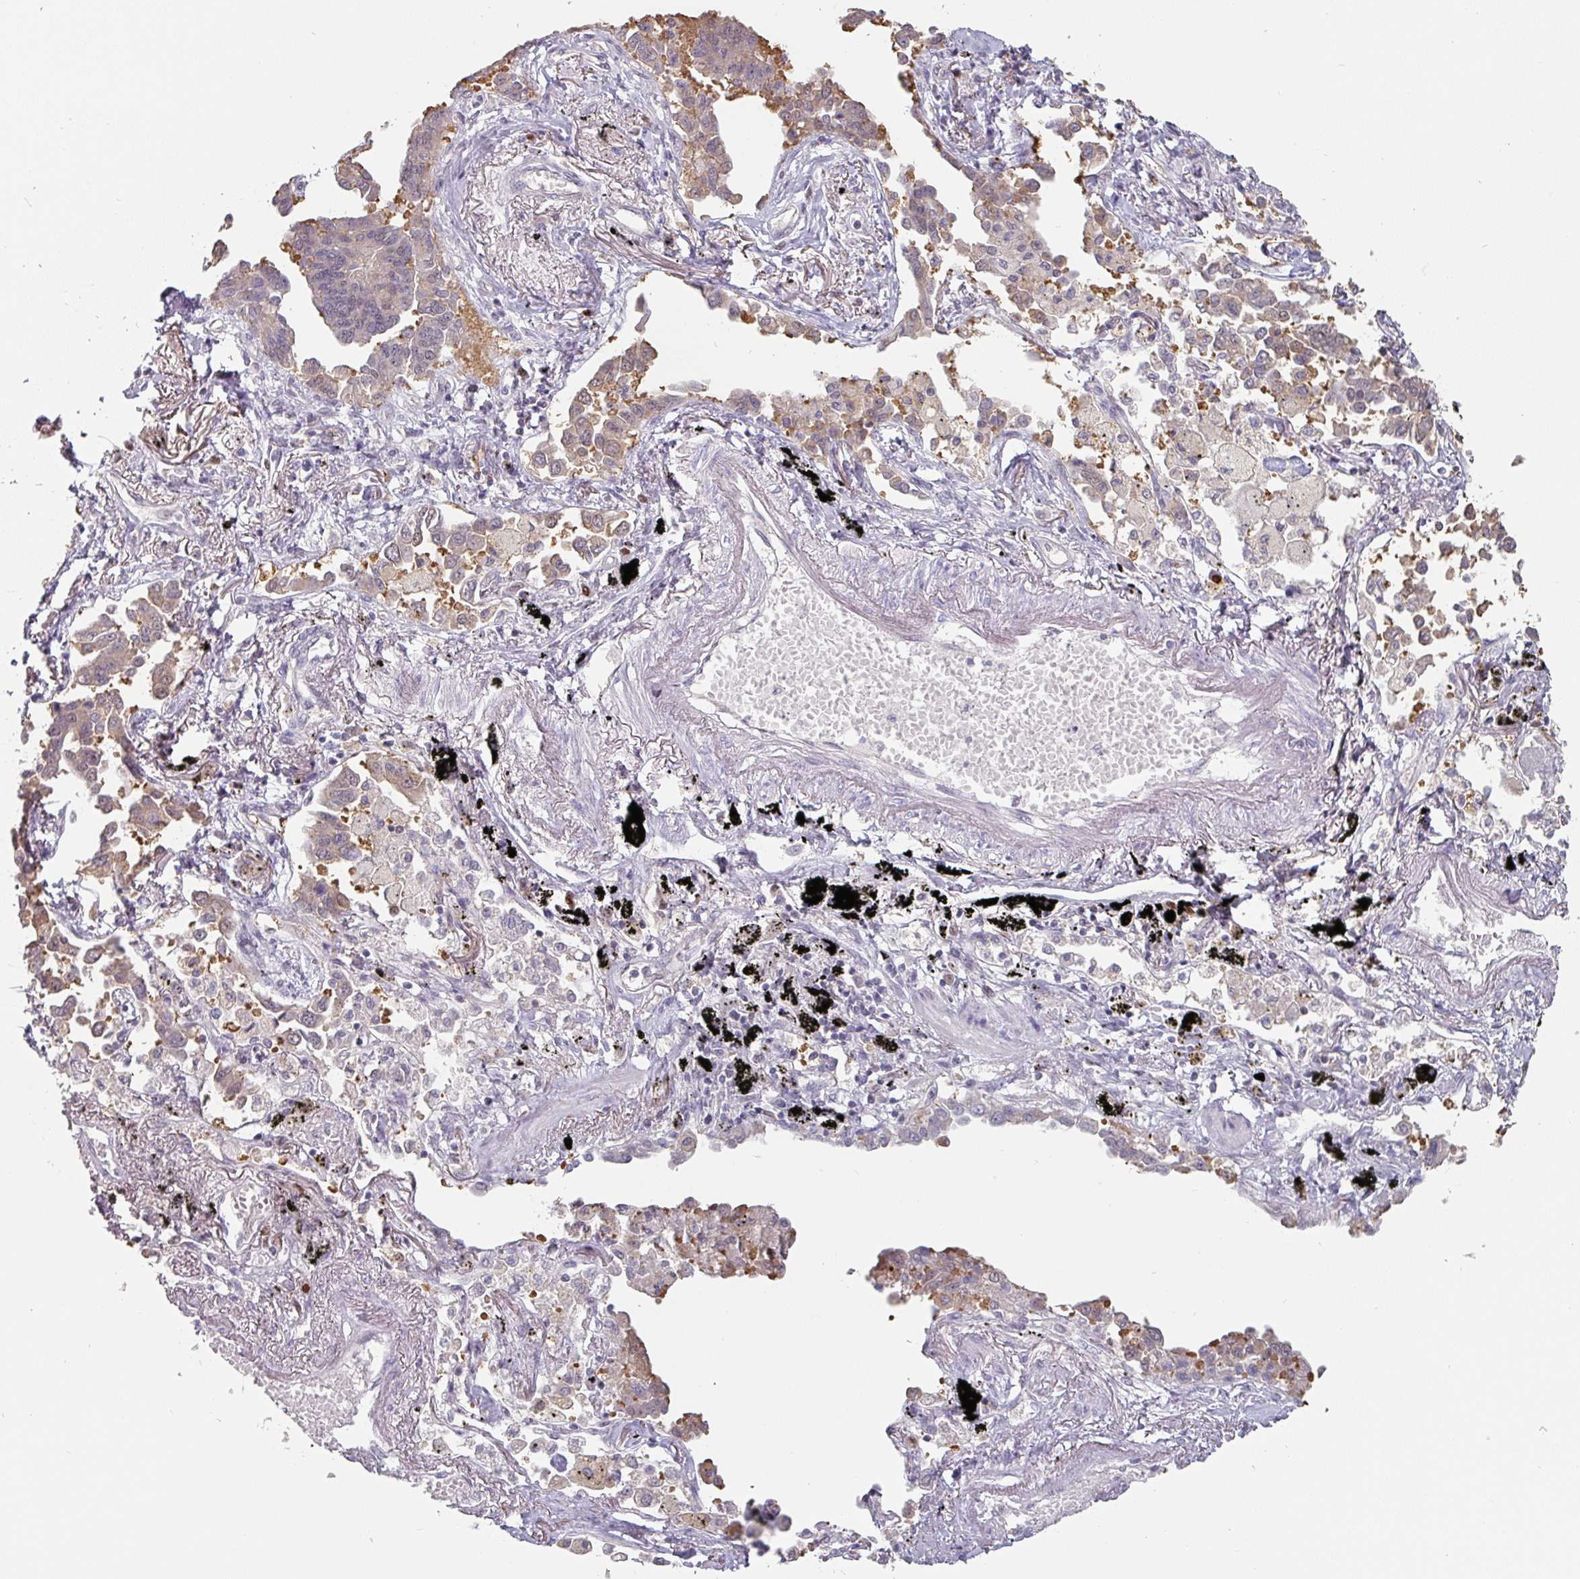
{"staining": {"intensity": "weak", "quantity": "<25%", "location": "cytoplasmic/membranous"}, "tissue": "lung cancer", "cell_type": "Tumor cells", "image_type": "cancer", "snomed": [{"axis": "morphology", "description": "Adenocarcinoma, NOS"}, {"axis": "topography", "description": "Lung"}], "caption": "IHC of human lung adenocarcinoma exhibits no expression in tumor cells.", "gene": "ZBTB6", "patient": {"sex": "male", "age": 67}}